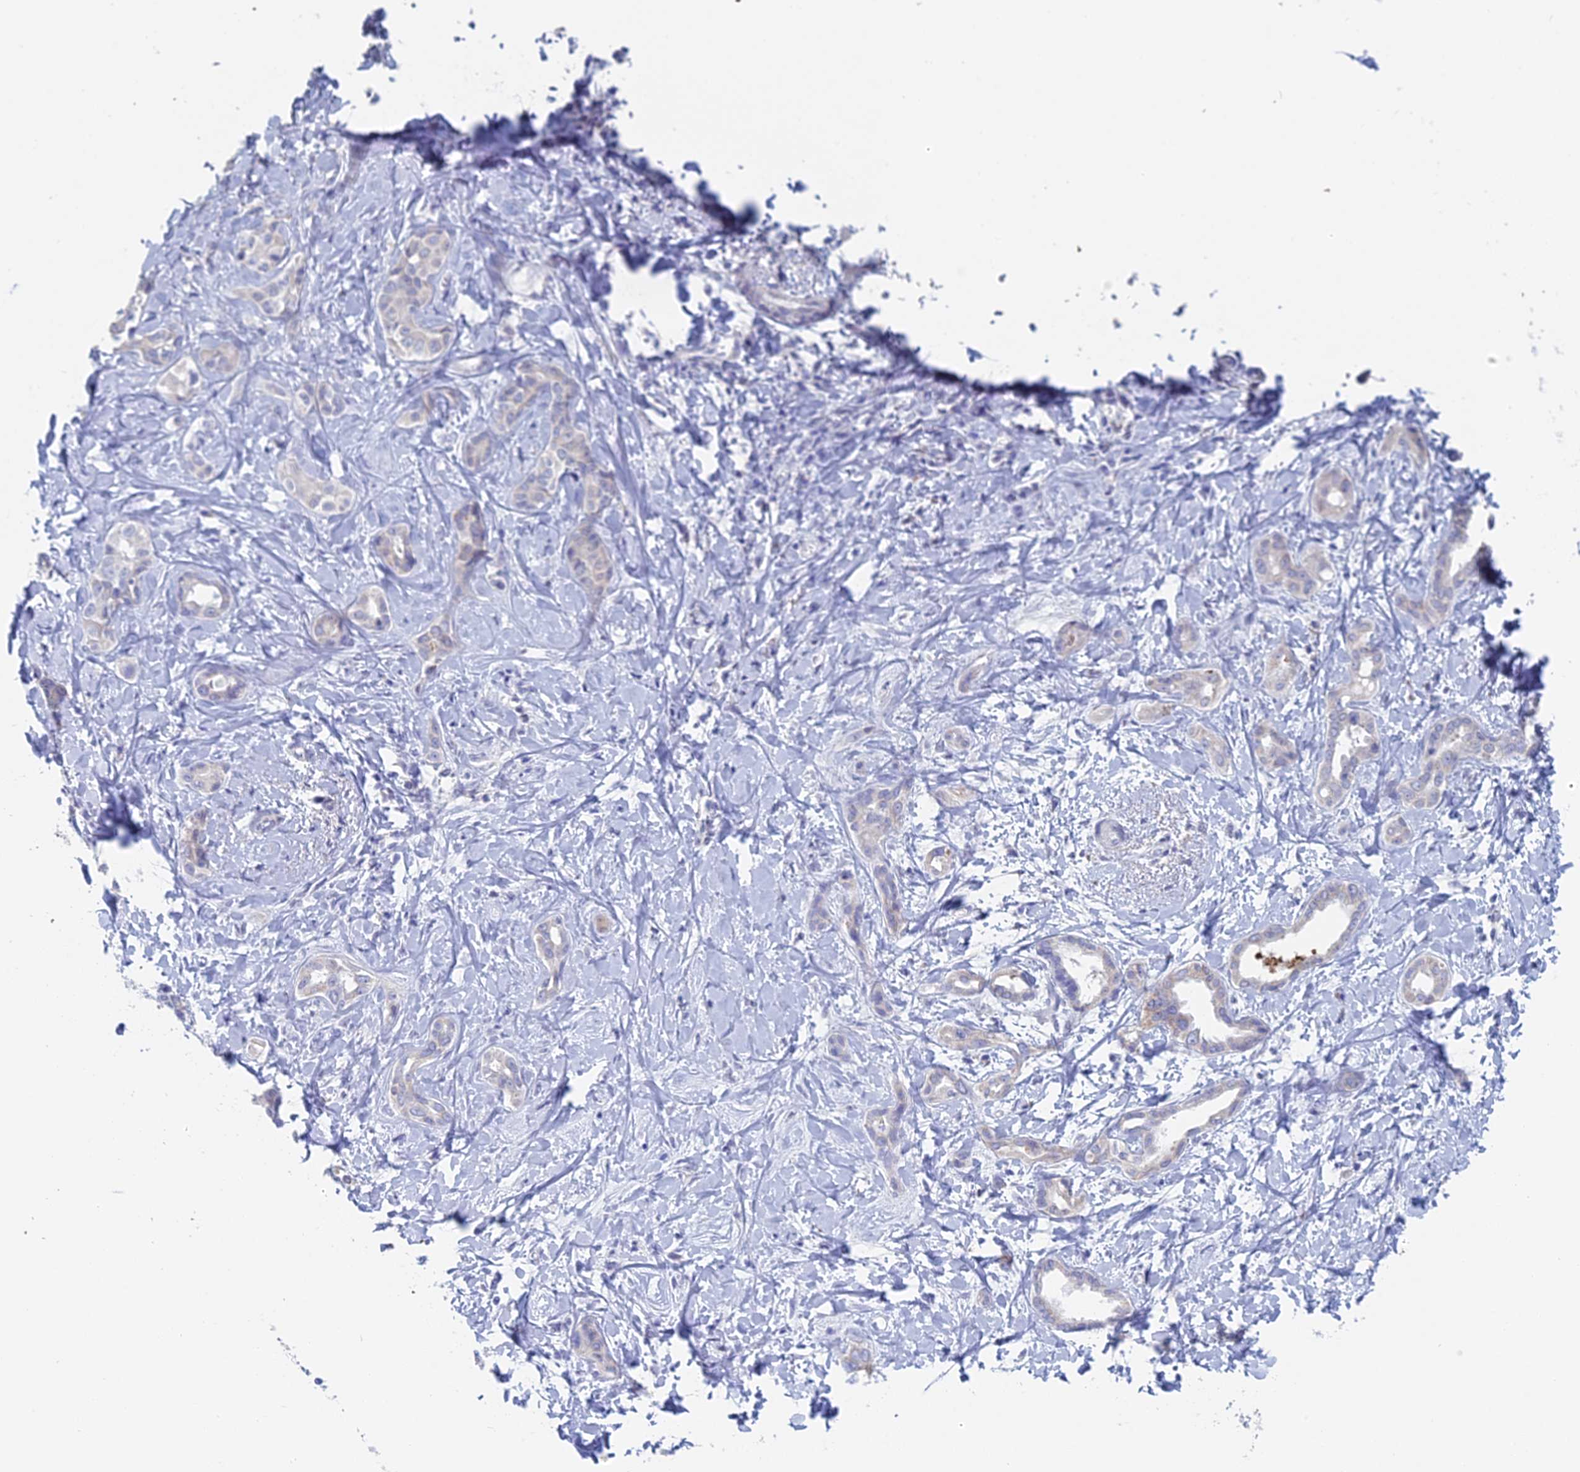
{"staining": {"intensity": "negative", "quantity": "none", "location": "none"}, "tissue": "liver cancer", "cell_type": "Tumor cells", "image_type": "cancer", "snomed": [{"axis": "morphology", "description": "Cholangiocarcinoma"}, {"axis": "topography", "description": "Liver"}], "caption": "This is an IHC image of human liver cancer (cholangiocarcinoma). There is no positivity in tumor cells.", "gene": "ACSM1", "patient": {"sex": "female", "age": 77}}